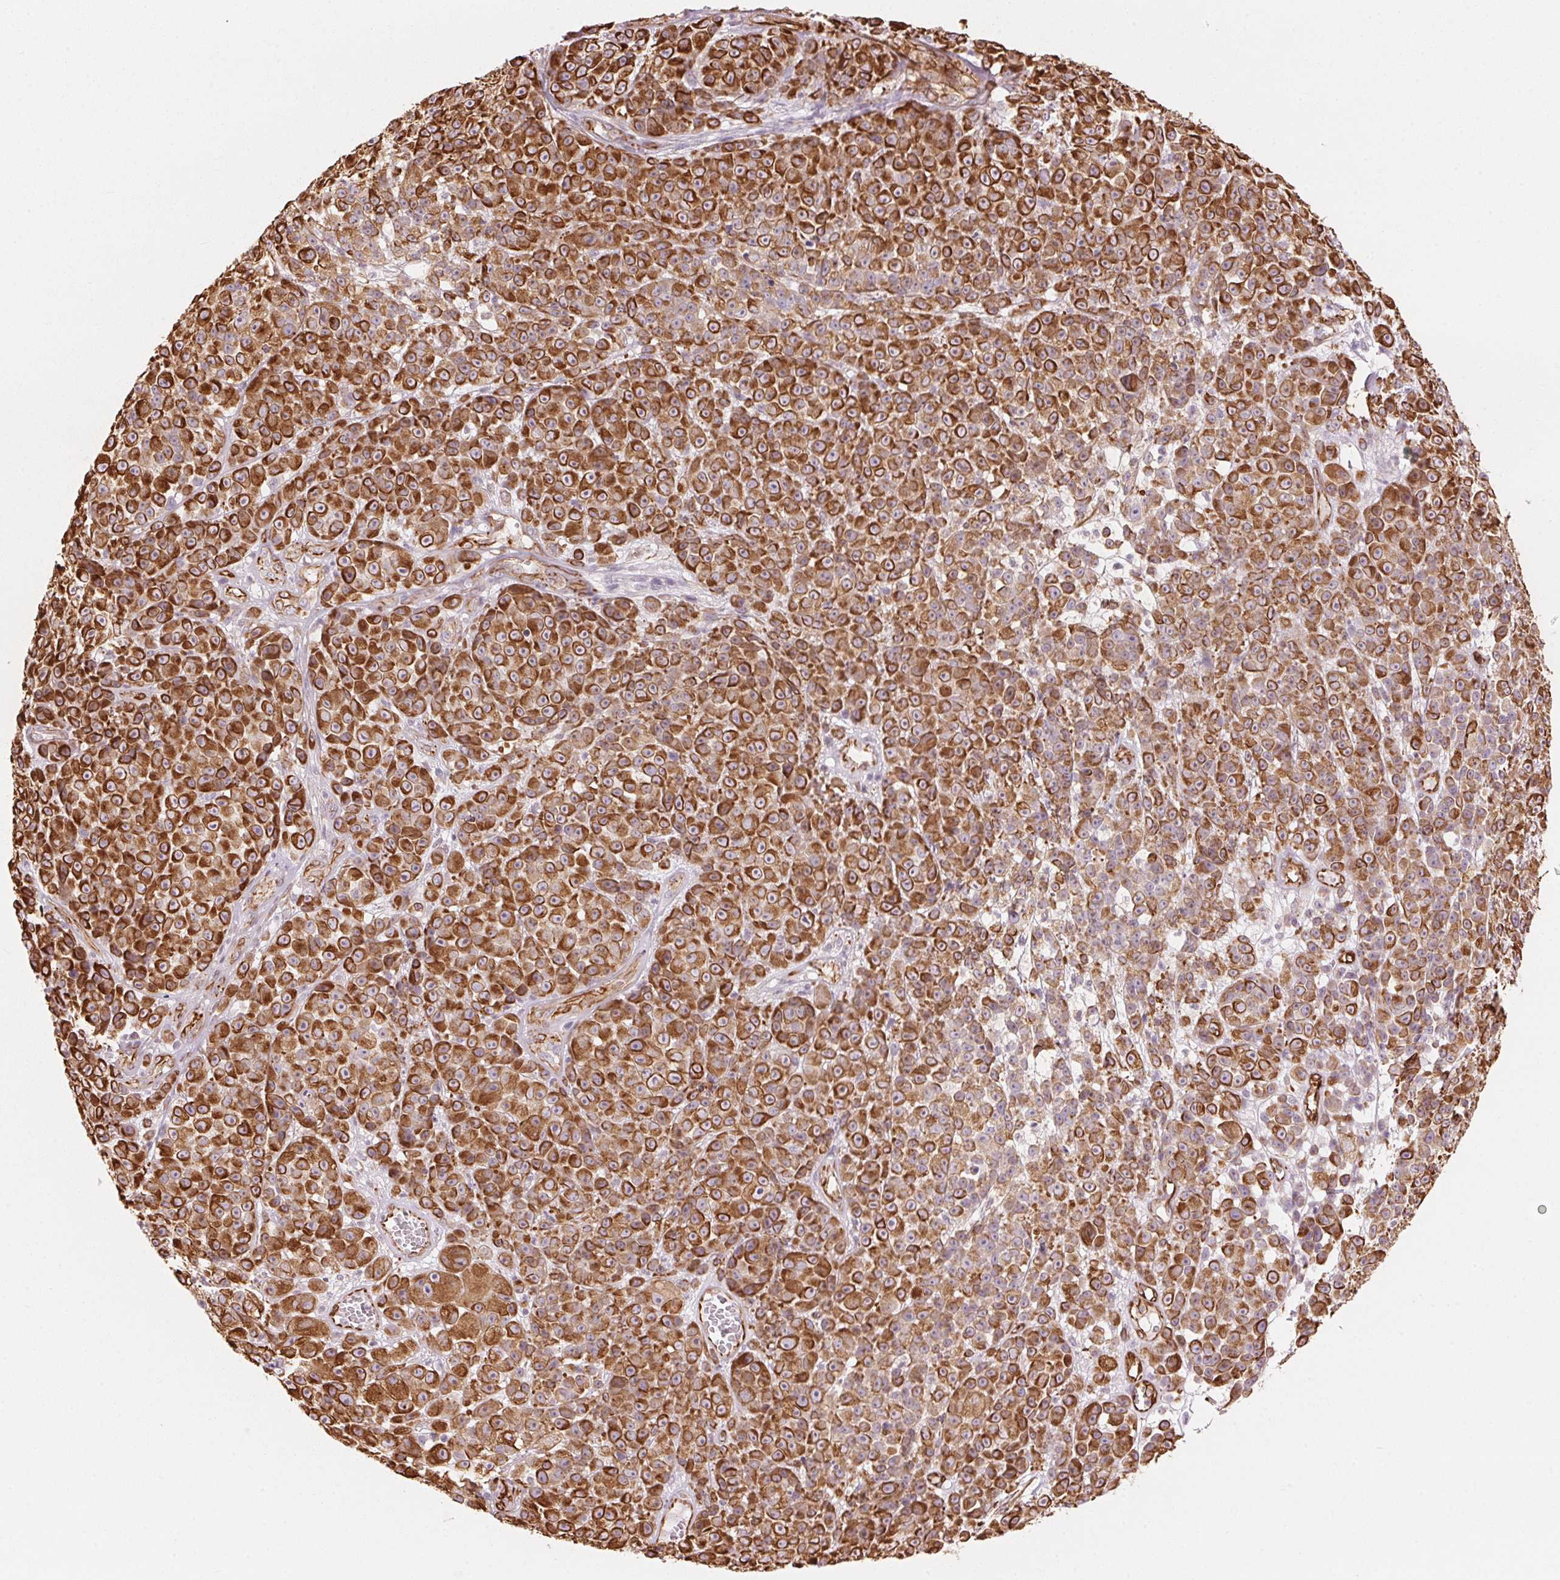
{"staining": {"intensity": "strong", "quantity": ">75%", "location": "cytoplasmic/membranous"}, "tissue": "melanoma", "cell_type": "Tumor cells", "image_type": "cancer", "snomed": [{"axis": "morphology", "description": "Malignant melanoma, NOS"}, {"axis": "topography", "description": "Skin"}, {"axis": "topography", "description": "Skin of back"}], "caption": "Melanoma stained with a brown dye displays strong cytoplasmic/membranous positive expression in about >75% of tumor cells.", "gene": "CLPS", "patient": {"sex": "male", "age": 91}}